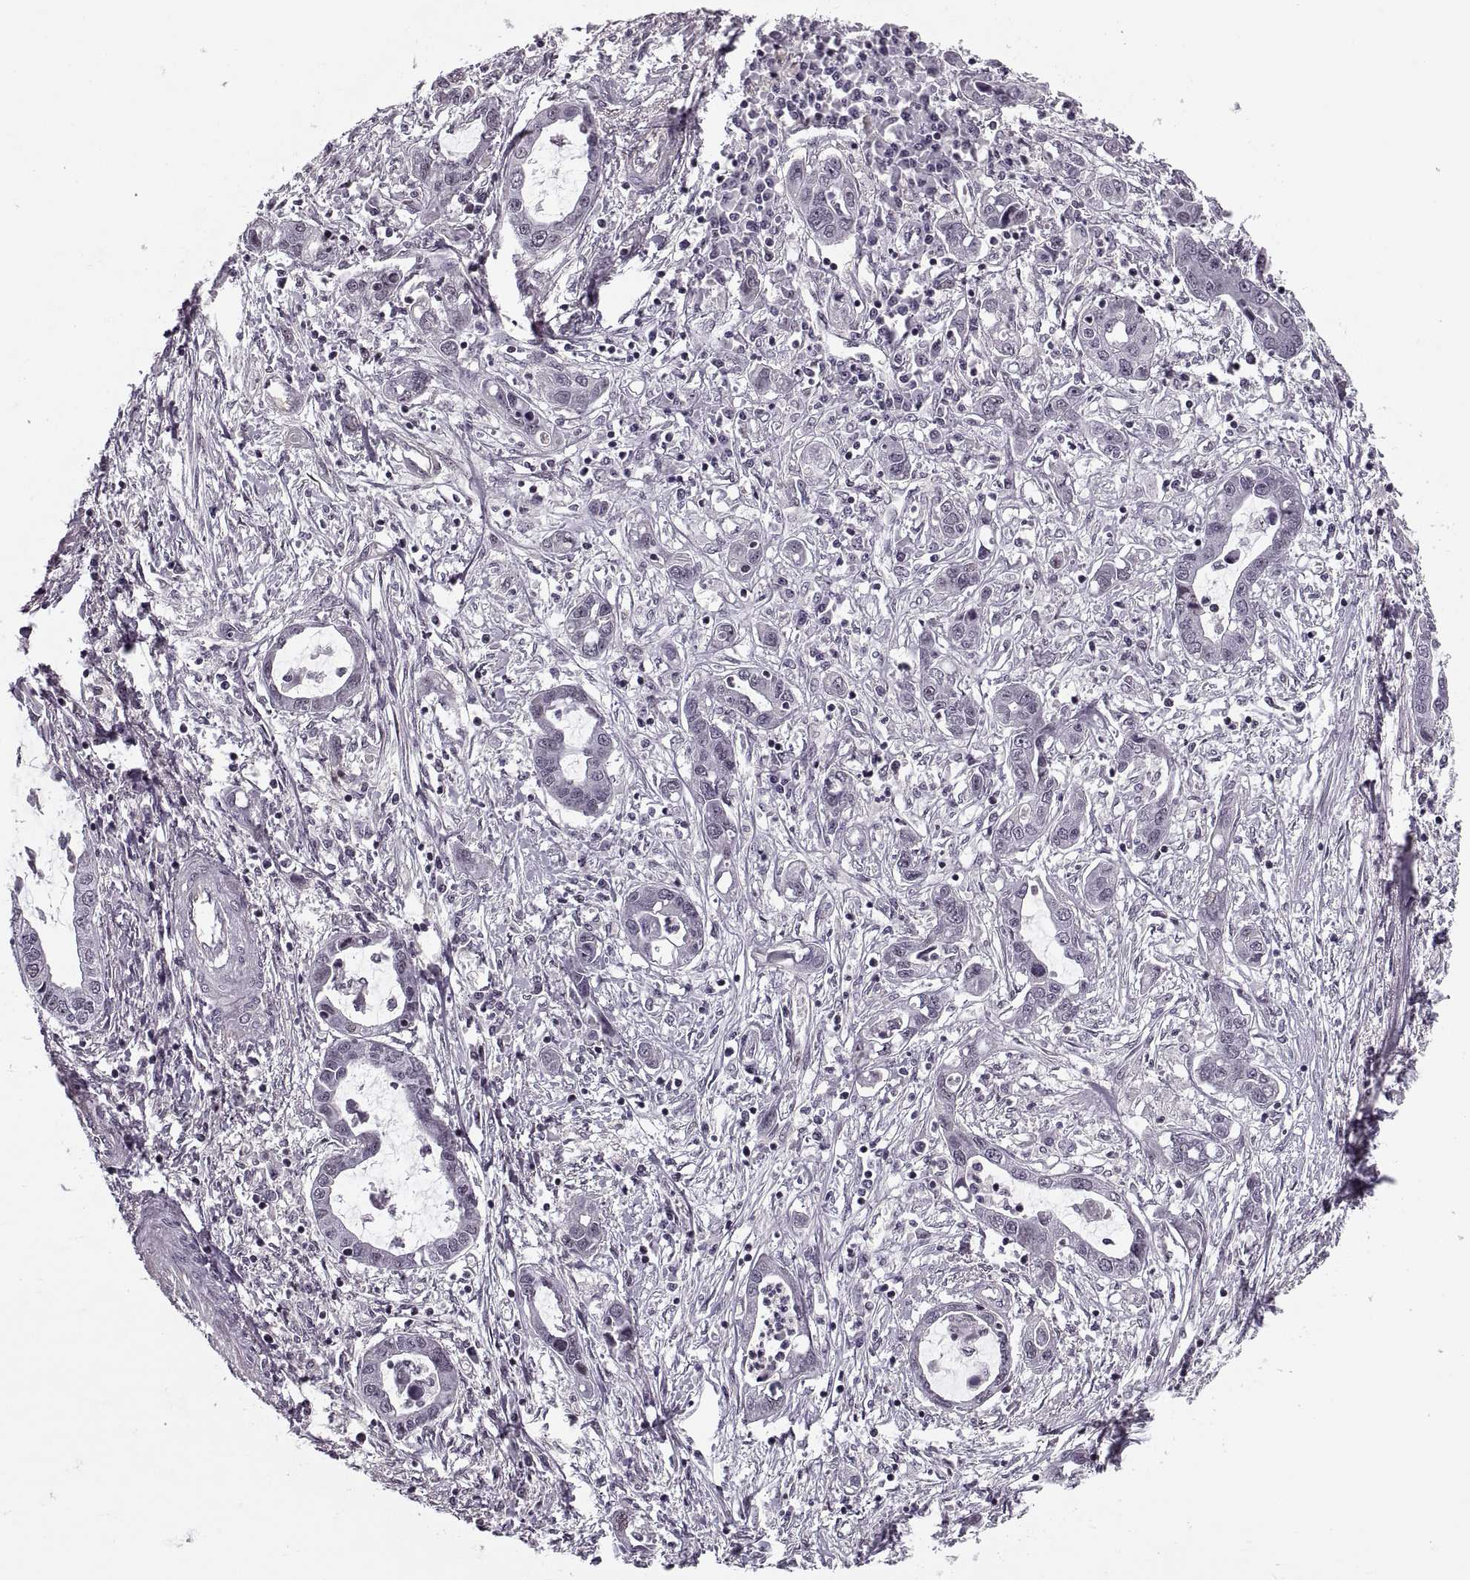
{"staining": {"intensity": "negative", "quantity": "none", "location": "none"}, "tissue": "liver cancer", "cell_type": "Tumor cells", "image_type": "cancer", "snomed": [{"axis": "morphology", "description": "Cholangiocarcinoma"}, {"axis": "topography", "description": "Liver"}], "caption": "This is an immunohistochemistry (IHC) micrograph of cholangiocarcinoma (liver). There is no expression in tumor cells.", "gene": "LUZP2", "patient": {"sex": "male", "age": 58}}